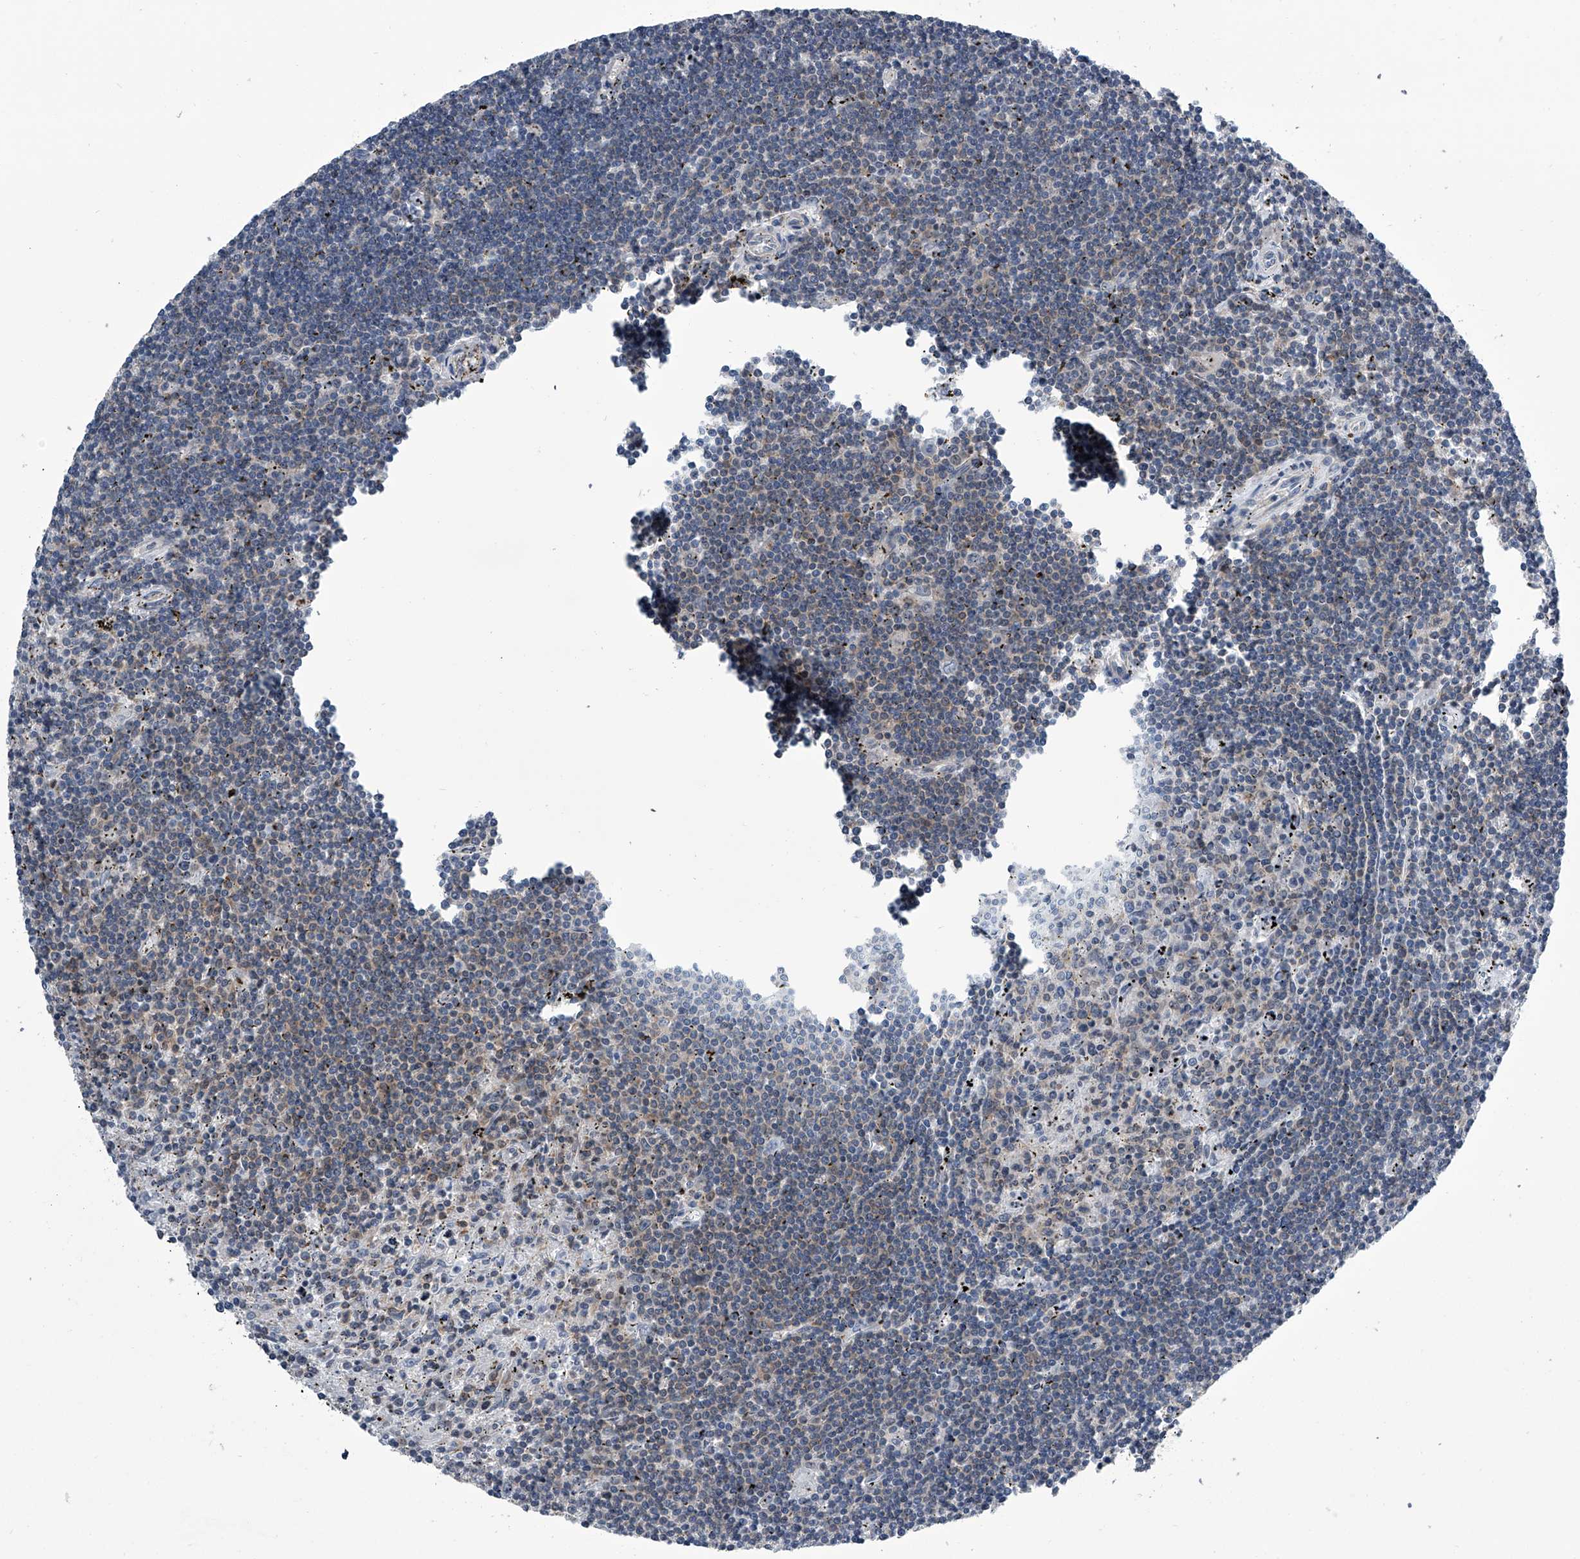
{"staining": {"intensity": "negative", "quantity": "none", "location": "none"}, "tissue": "lymphoma", "cell_type": "Tumor cells", "image_type": "cancer", "snomed": [{"axis": "morphology", "description": "Malignant lymphoma, non-Hodgkin's type, Low grade"}, {"axis": "topography", "description": "Spleen"}], "caption": "IHC of low-grade malignant lymphoma, non-Hodgkin's type reveals no staining in tumor cells. The staining is performed using DAB (3,3'-diaminobenzidine) brown chromogen with nuclei counter-stained in using hematoxylin.", "gene": "PPP2R5D", "patient": {"sex": "male", "age": 76}}